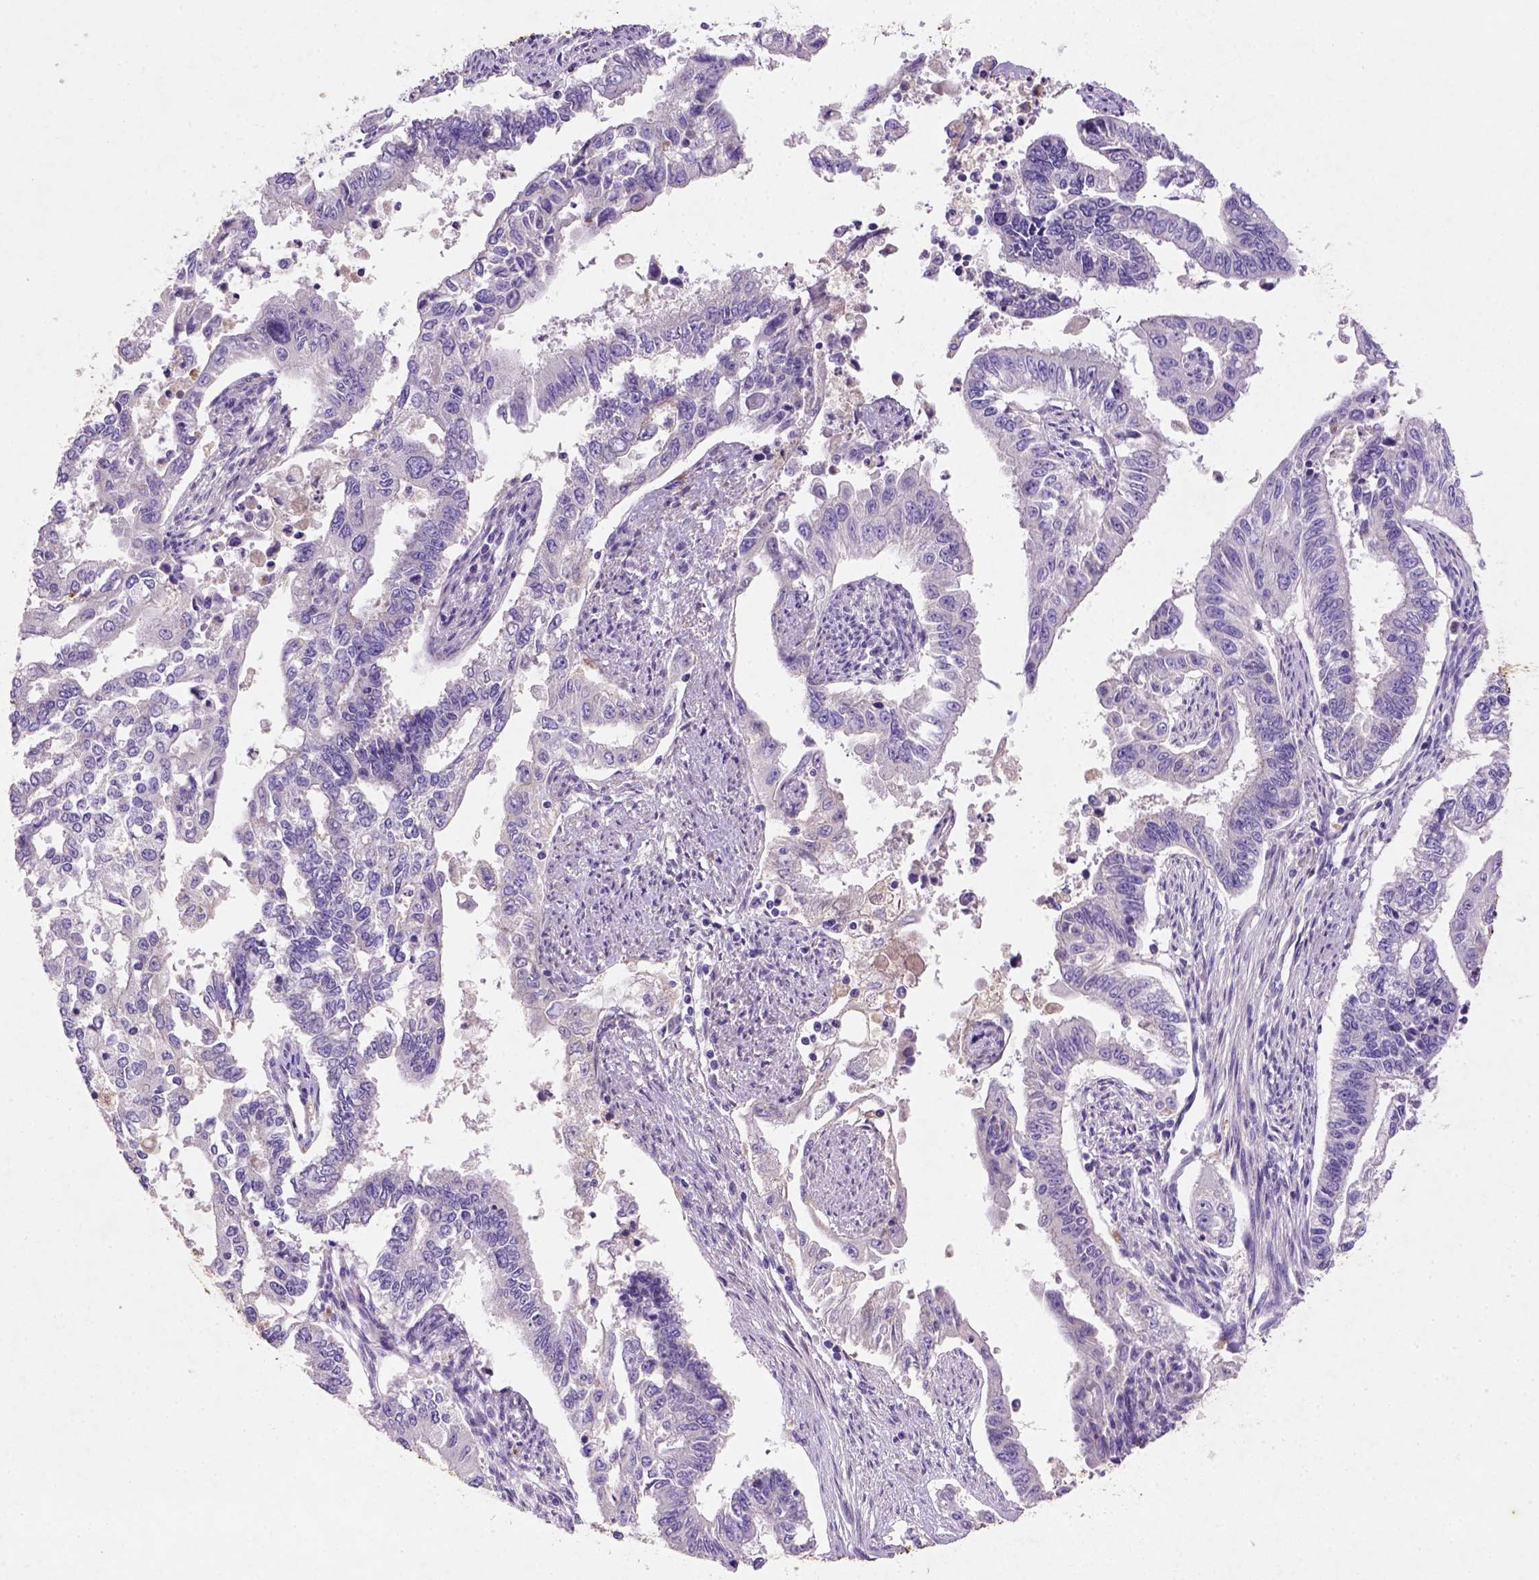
{"staining": {"intensity": "negative", "quantity": "none", "location": "none"}, "tissue": "endometrial cancer", "cell_type": "Tumor cells", "image_type": "cancer", "snomed": [{"axis": "morphology", "description": "Adenocarcinoma, NOS"}, {"axis": "topography", "description": "Uterus"}], "caption": "The micrograph exhibits no significant positivity in tumor cells of endometrial cancer.", "gene": "NUDT2", "patient": {"sex": "female", "age": 59}}